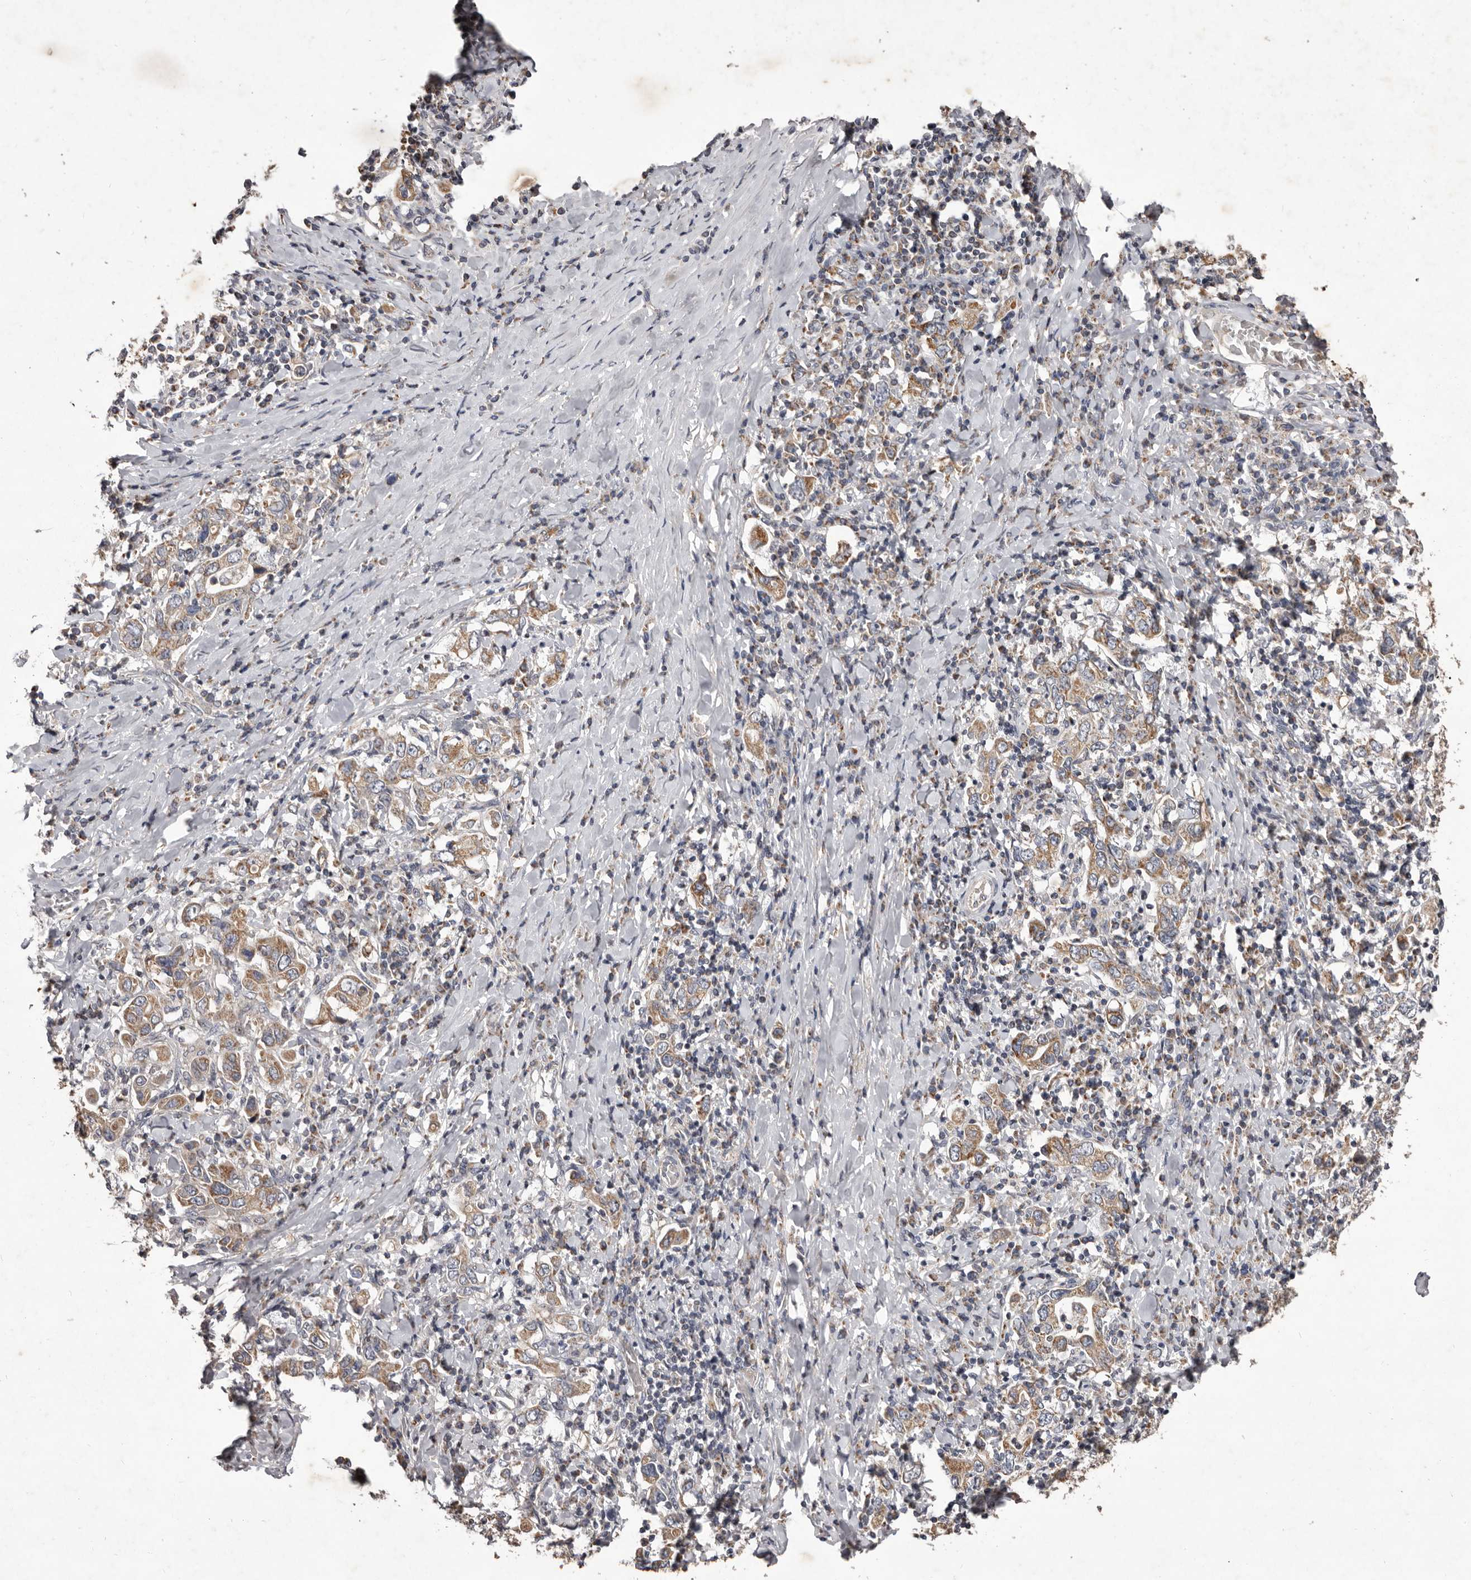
{"staining": {"intensity": "moderate", "quantity": ">75%", "location": "cytoplasmic/membranous"}, "tissue": "stomach cancer", "cell_type": "Tumor cells", "image_type": "cancer", "snomed": [{"axis": "morphology", "description": "Adenocarcinoma, NOS"}, {"axis": "topography", "description": "Stomach, upper"}], "caption": "Immunohistochemistry (DAB) staining of stomach adenocarcinoma demonstrates moderate cytoplasmic/membranous protein positivity in approximately >75% of tumor cells.", "gene": "CXCL14", "patient": {"sex": "male", "age": 62}}